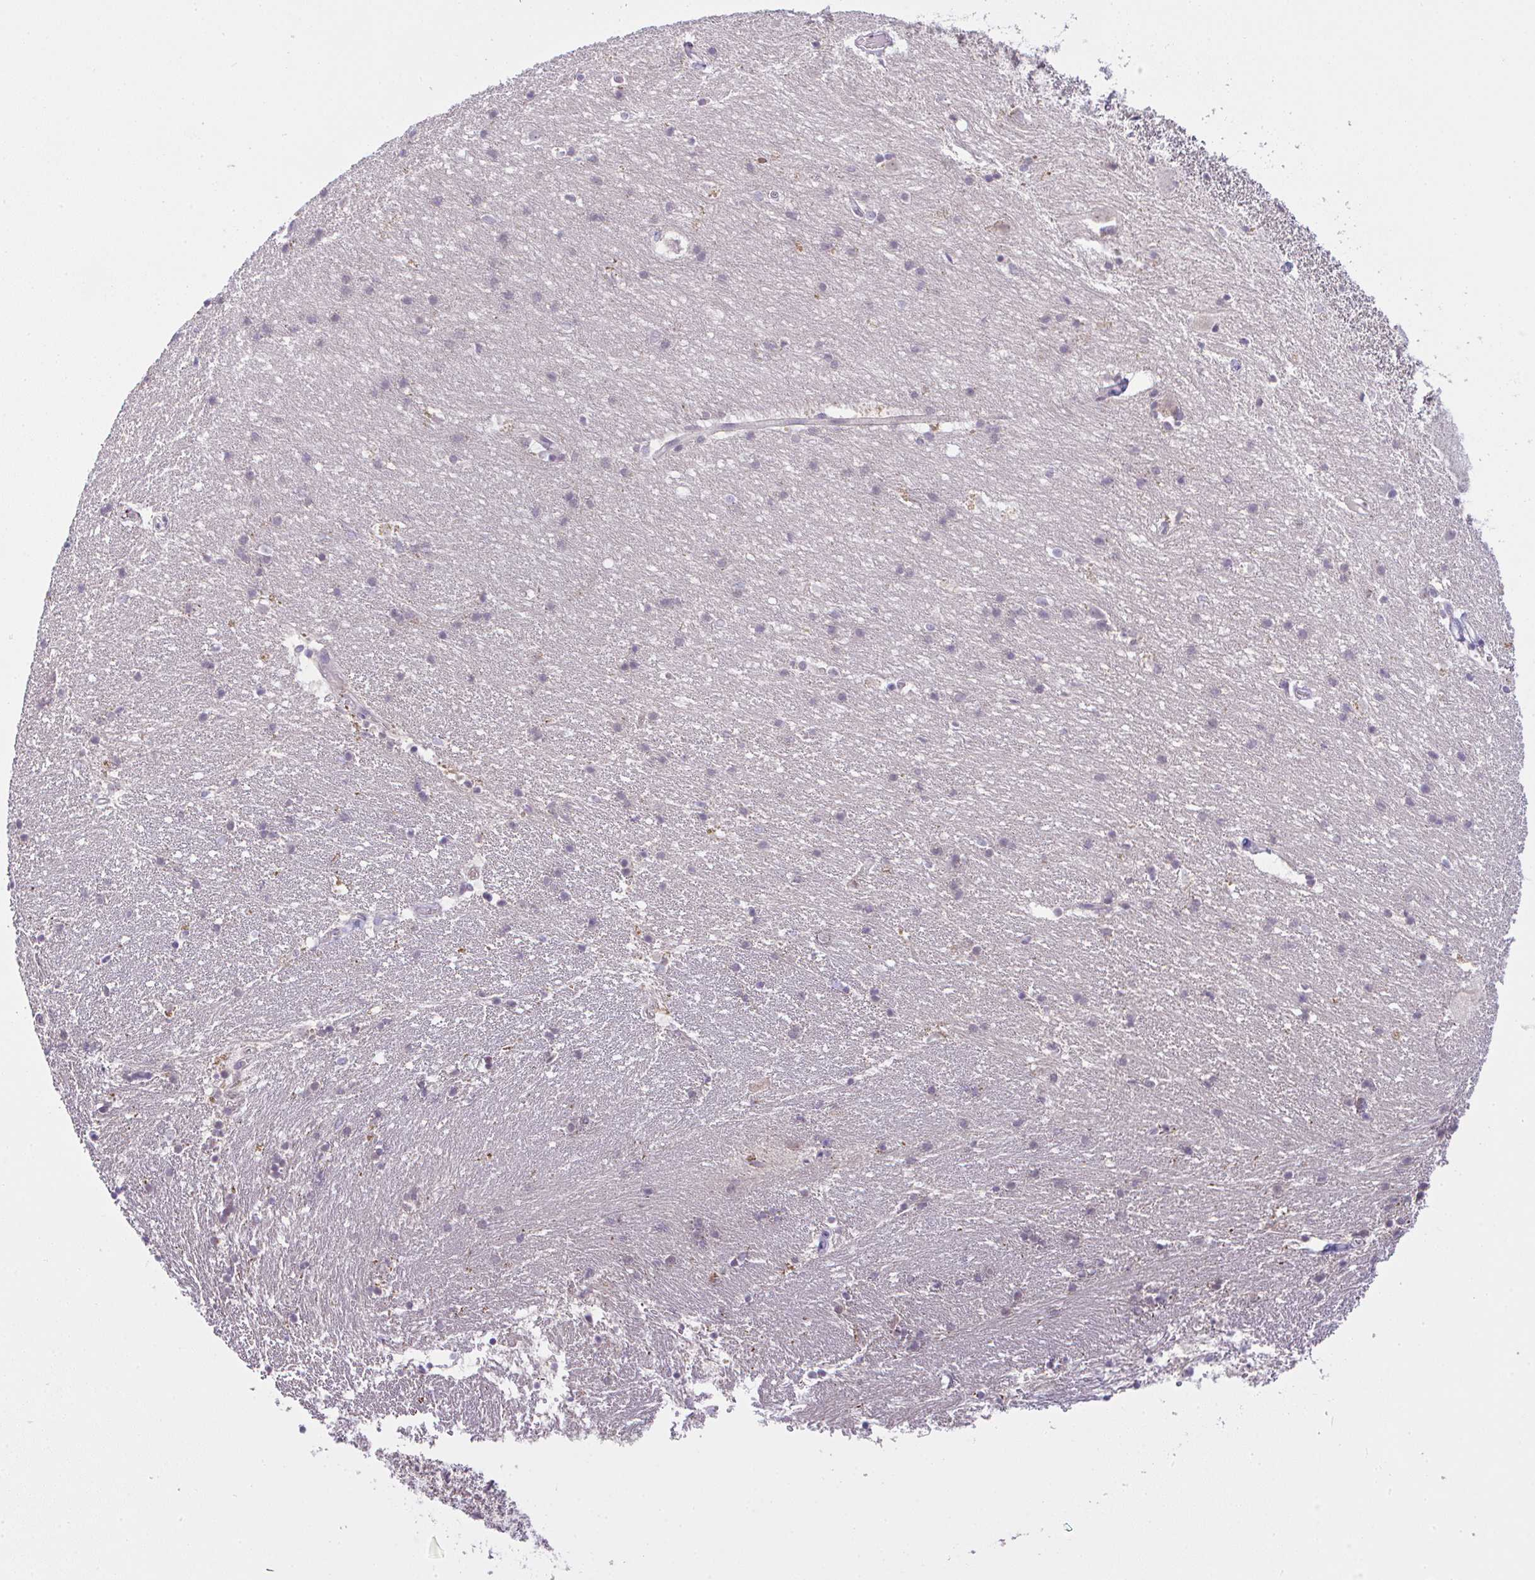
{"staining": {"intensity": "negative", "quantity": "none", "location": "none"}, "tissue": "hippocampus", "cell_type": "Glial cells", "image_type": "normal", "snomed": [{"axis": "morphology", "description": "Normal tissue, NOS"}, {"axis": "topography", "description": "Hippocampus"}], "caption": "Glial cells show no significant staining in unremarkable hippocampus. The staining was performed using DAB to visualize the protein expression in brown, while the nuclei were stained in blue with hematoxylin (Magnification: 20x).", "gene": "CSE1L", "patient": {"sex": "male", "age": 63}}